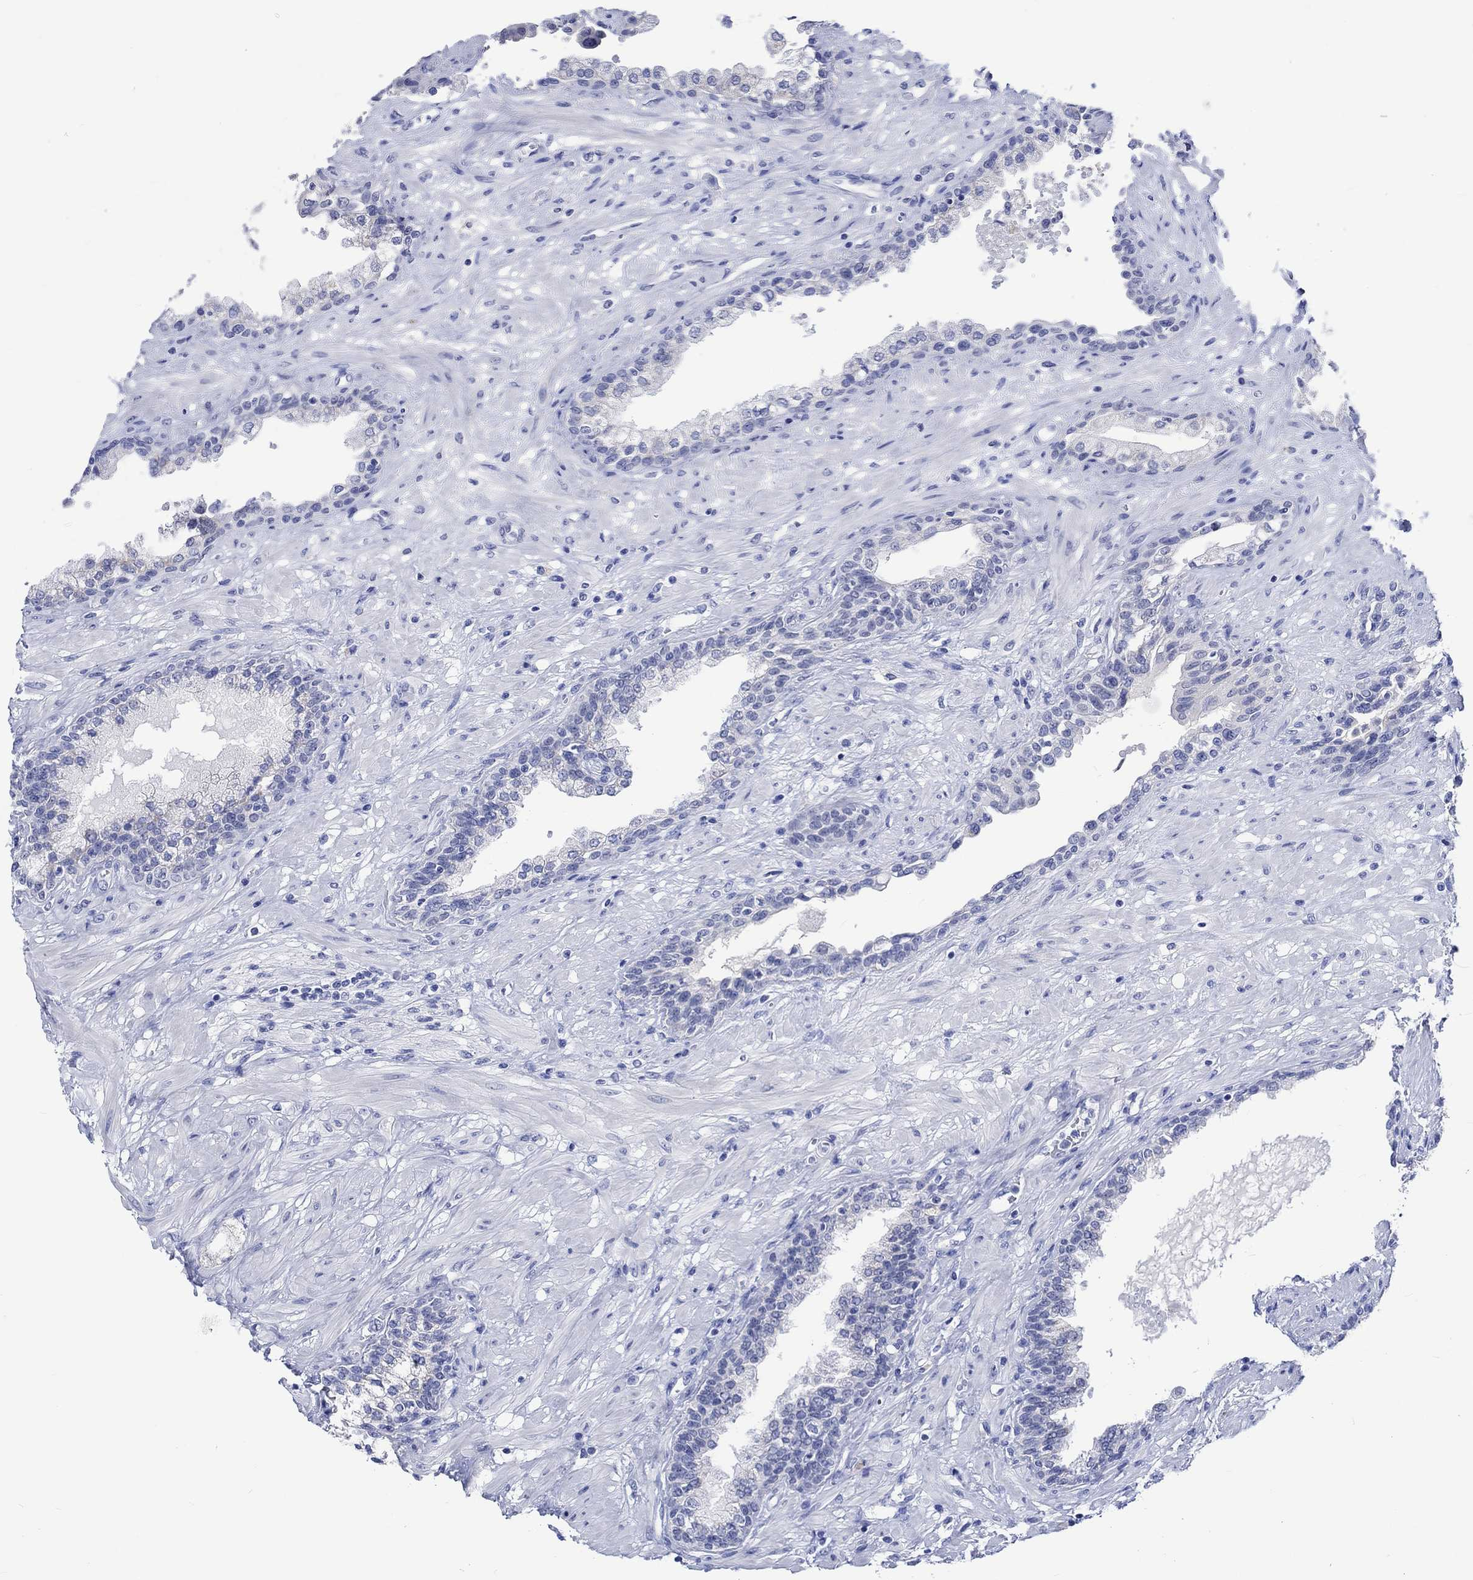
{"staining": {"intensity": "negative", "quantity": "none", "location": "none"}, "tissue": "prostate", "cell_type": "Glandular cells", "image_type": "normal", "snomed": [{"axis": "morphology", "description": "Normal tissue, NOS"}, {"axis": "topography", "description": "Prostate"}], "caption": "A high-resolution micrograph shows IHC staining of unremarkable prostate, which displays no significant positivity in glandular cells. Brightfield microscopy of IHC stained with DAB (brown) and hematoxylin (blue), captured at high magnification.", "gene": "KLHL33", "patient": {"sex": "male", "age": 63}}